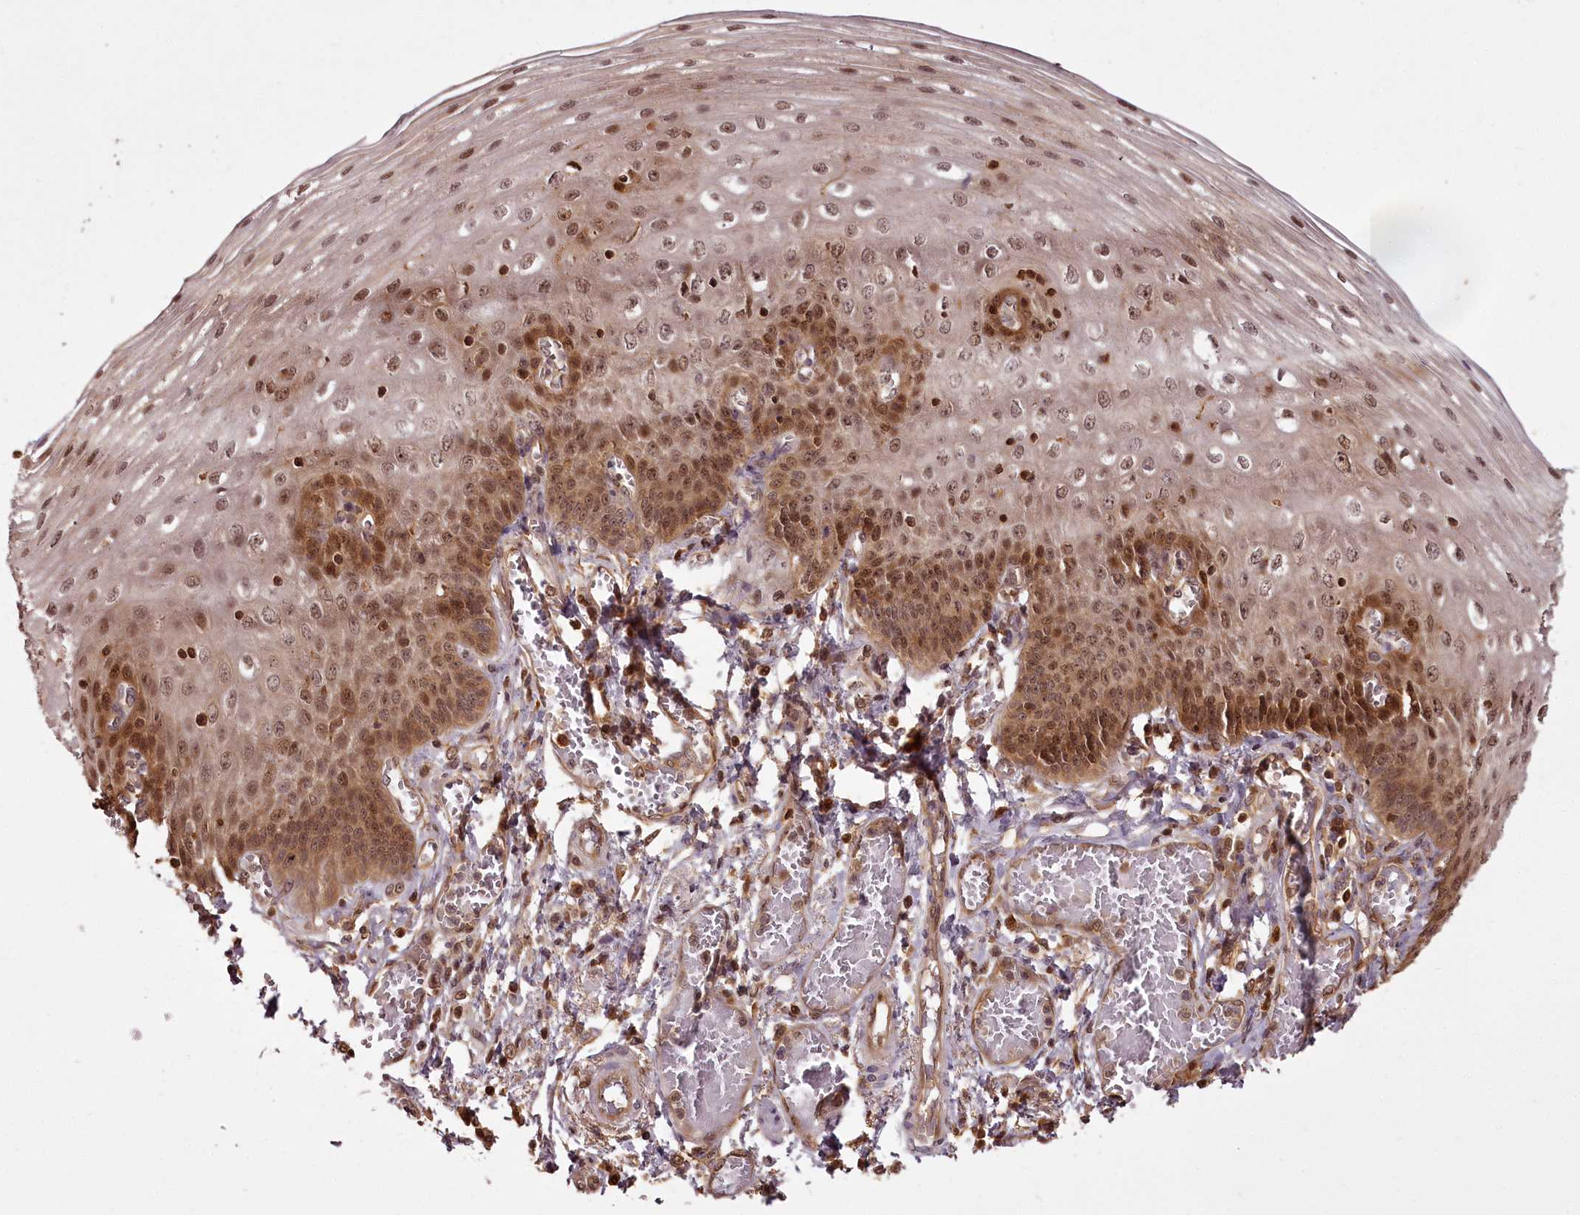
{"staining": {"intensity": "moderate", "quantity": ">75%", "location": "cytoplasmic/membranous,nuclear"}, "tissue": "esophagus", "cell_type": "Squamous epithelial cells", "image_type": "normal", "snomed": [{"axis": "morphology", "description": "Normal tissue, NOS"}, {"axis": "topography", "description": "Esophagus"}], "caption": "Protein positivity by immunohistochemistry (IHC) shows moderate cytoplasmic/membranous,nuclear staining in about >75% of squamous epithelial cells in normal esophagus.", "gene": "NPRL2", "patient": {"sex": "male", "age": 81}}